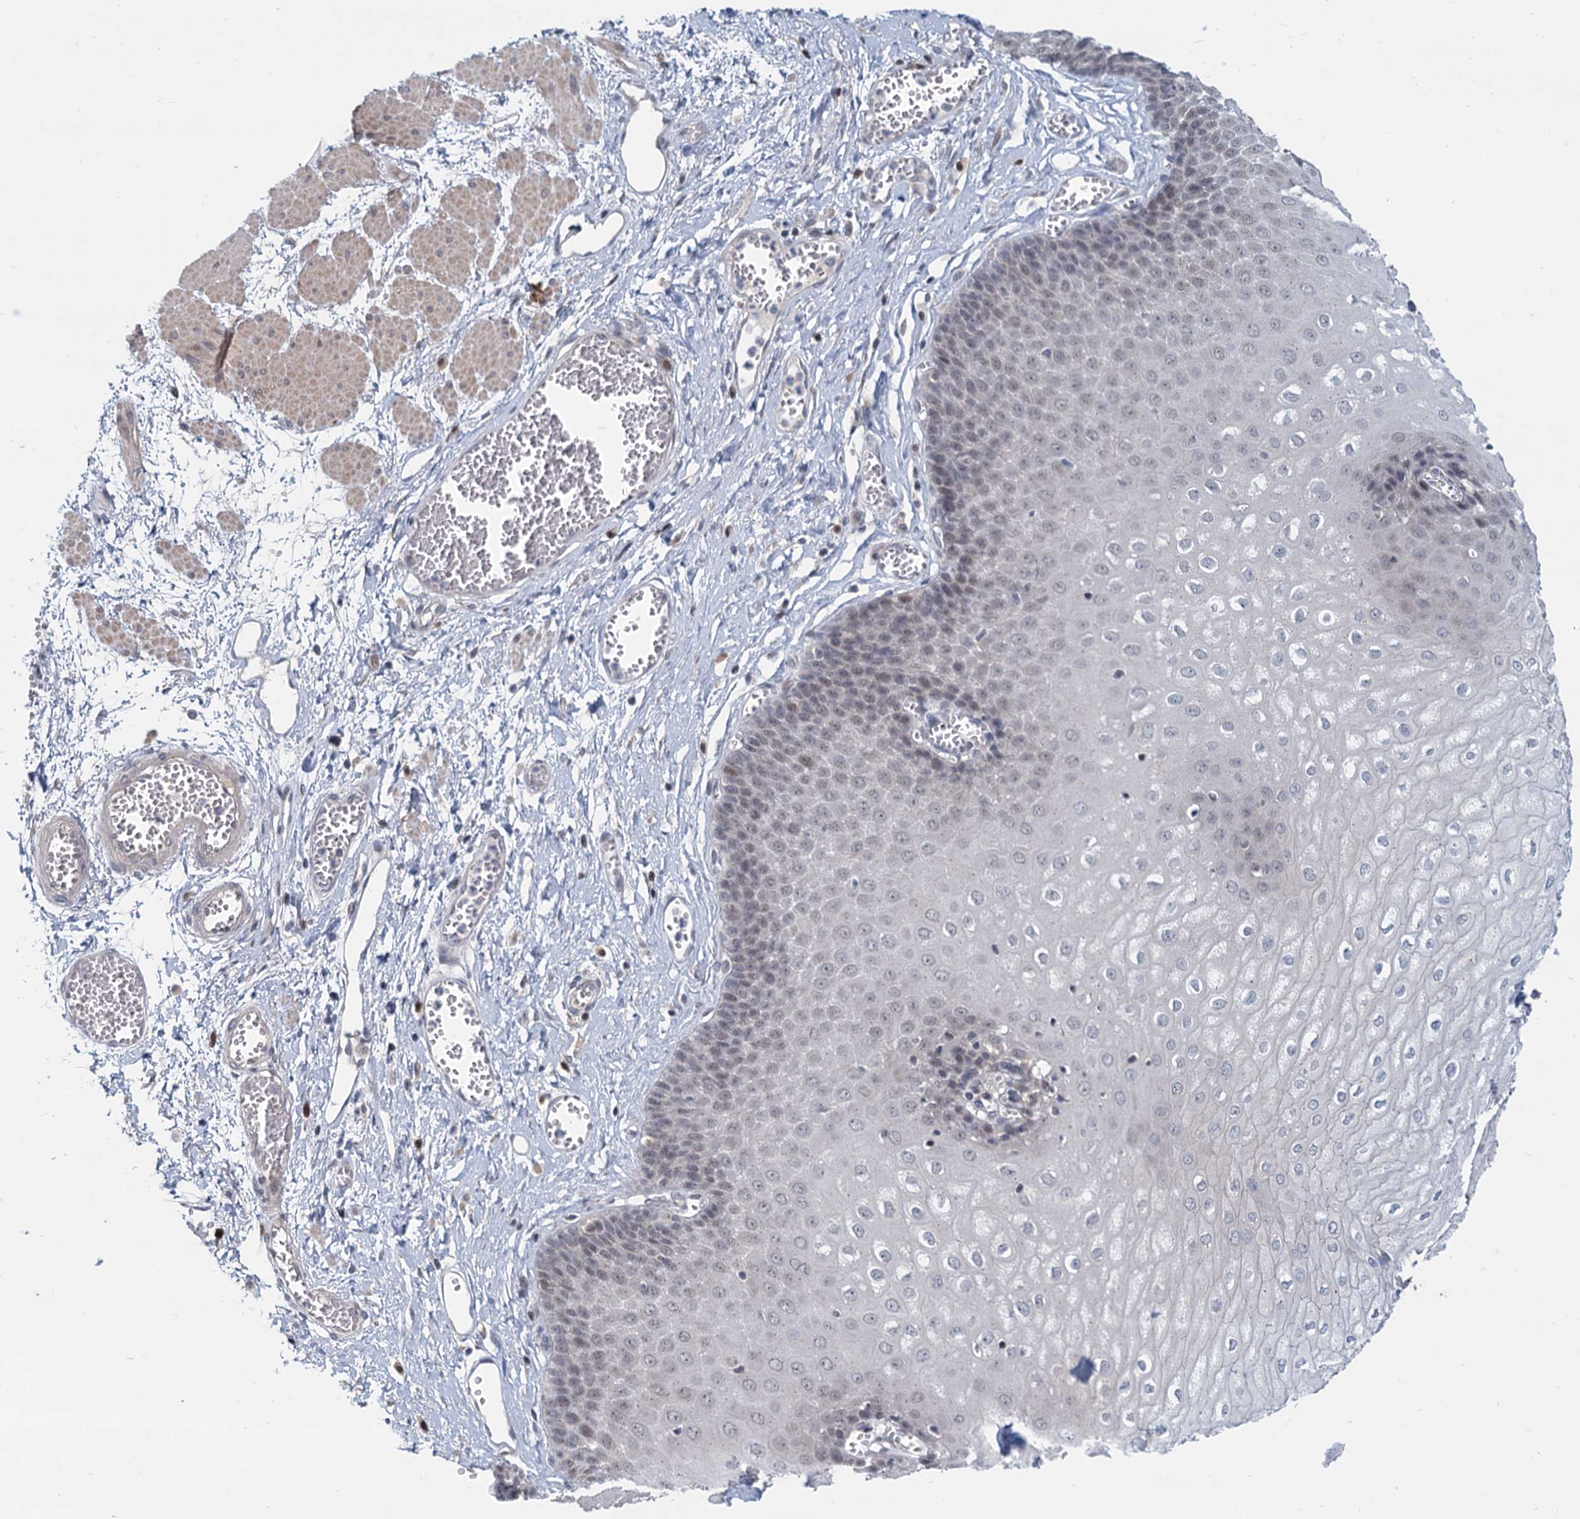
{"staining": {"intensity": "negative", "quantity": "none", "location": "none"}, "tissue": "esophagus", "cell_type": "Squamous epithelial cells", "image_type": "normal", "snomed": [{"axis": "morphology", "description": "Normal tissue, NOS"}, {"axis": "topography", "description": "Esophagus"}], "caption": "An immunohistochemistry (IHC) histopathology image of benign esophagus is shown. There is no staining in squamous epithelial cells of esophagus. The staining was performed using DAB to visualize the protein expression in brown, while the nuclei were stained in blue with hematoxylin (Magnification: 20x).", "gene": "STAP1", "patient": {"sex": "male", "age": 60}}